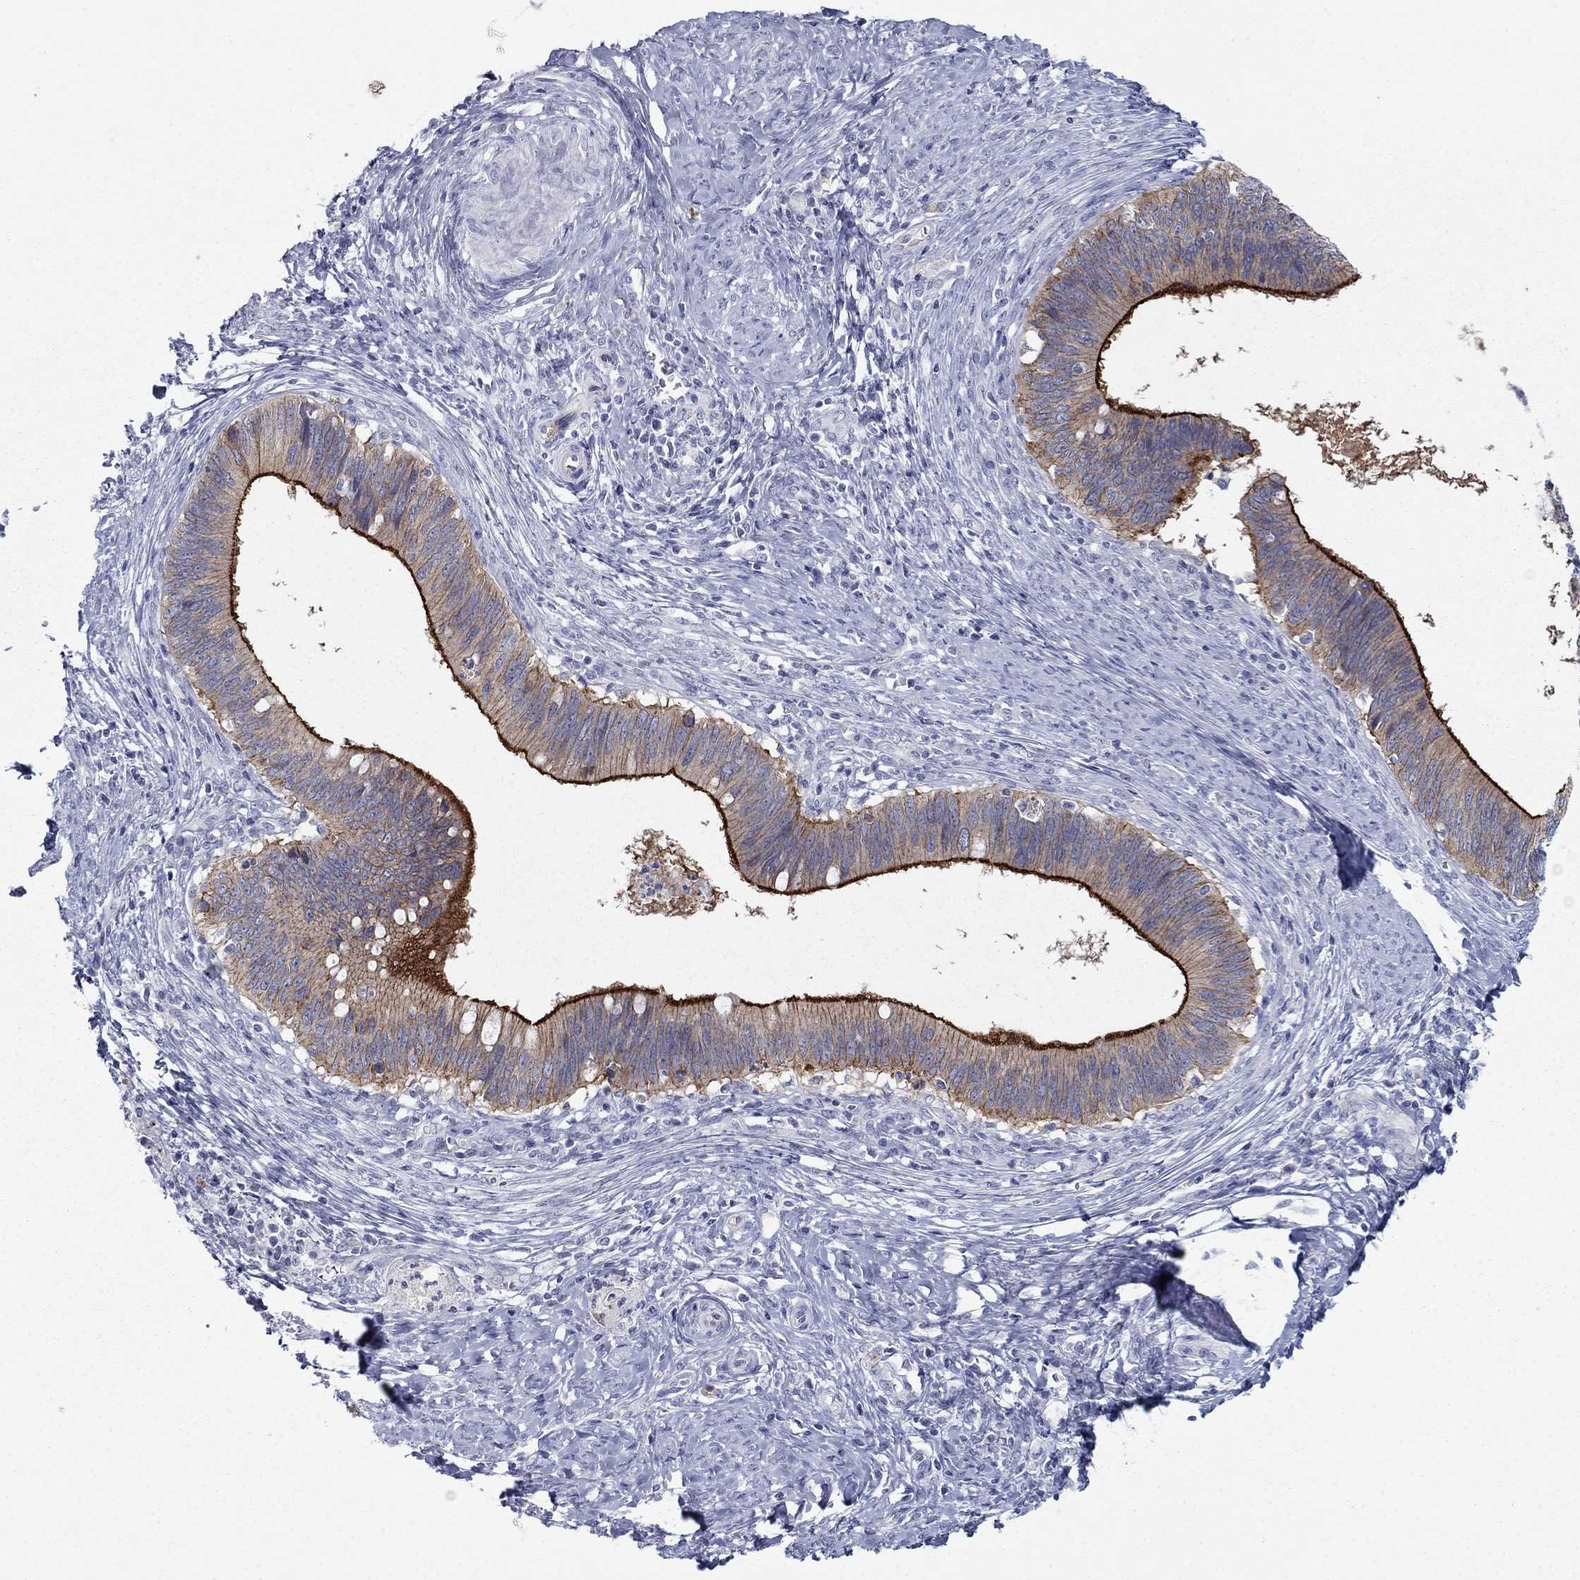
{"staining": {"intensity": "strong", "quantity": "25%-75%", "location": "cytoplasmic/membranous"}, "tissue": "cervical cancer", "cell_type": "Tumor cells", "image_type": "cancer", "snomed": [{"axis": "morphology", "description": "Adenocarcinoma, NOS"}, {"axis": "topography", "description": "Cervix"}], "caption": "The image displays a brown stain indicating the presence of a protein in the cytoplasmic/membranous of tumor cells in adenocarcinoma (cervical). The staining was performed using DAB to visualize the protein expression in brown, while the nuclei were stained in blue with hematoxylin (Magnification: 20x).", "gene": "PLS1", "patient": {"sex": "female", "age": 42}}